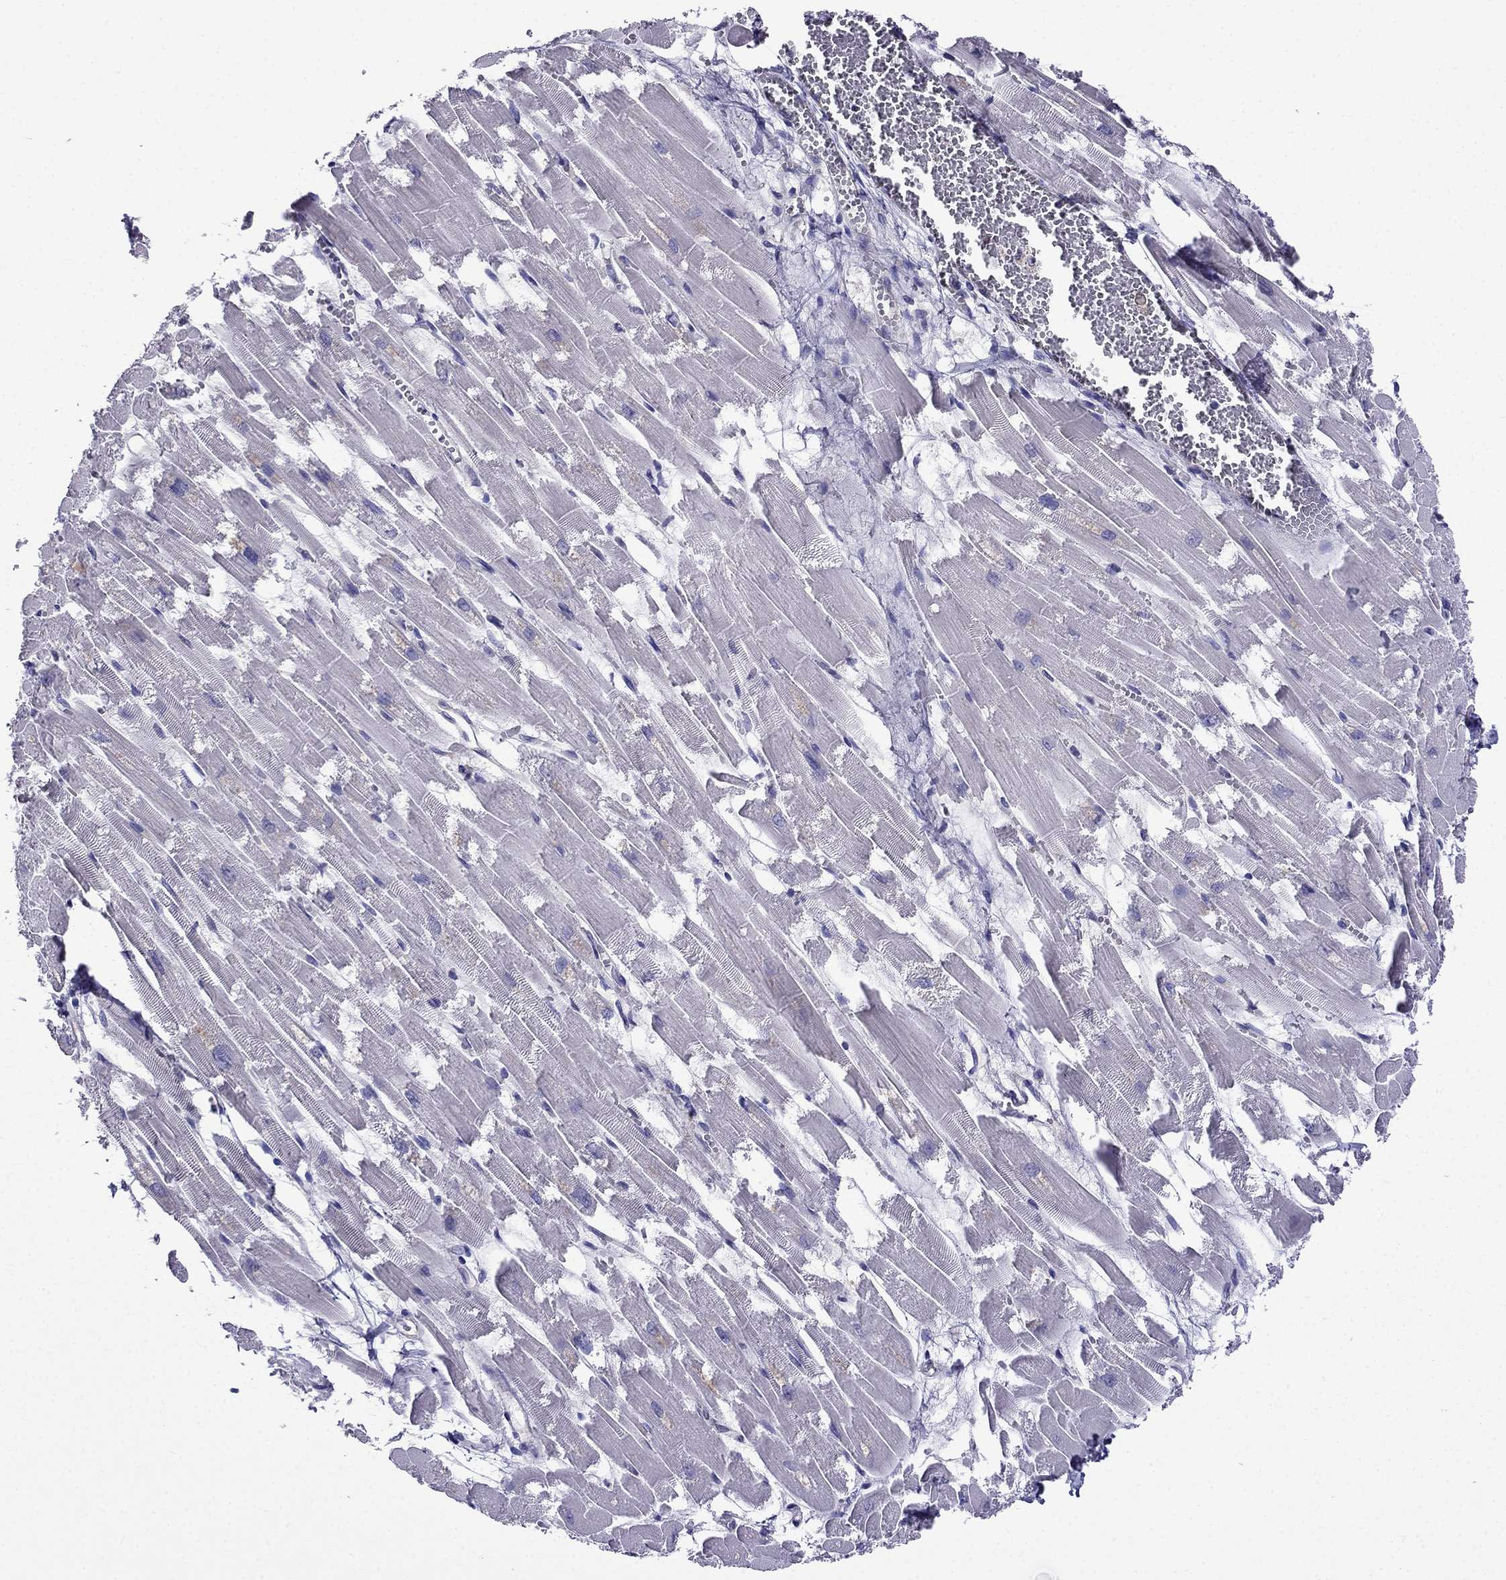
{"staining": {"intensity": "negative", "quantity": "none", "location": "none"}, "tissue": "heart muscle", "cell_type": "Cardiomyocytes", "image_type": "normal", "snomed": [{"axis": "morphology", "description": "Normal tissue, NOS"}, {"axis": "topography", "description": "Heart"}], "caption": "This is a photomicrograph of immunohistochemistry (IHC) staining of unremarkable heart muscle, which shows no expression in cardiomyocytes.", "gene": "GNAL", "patient": {"sex": "female", "age": 52}}